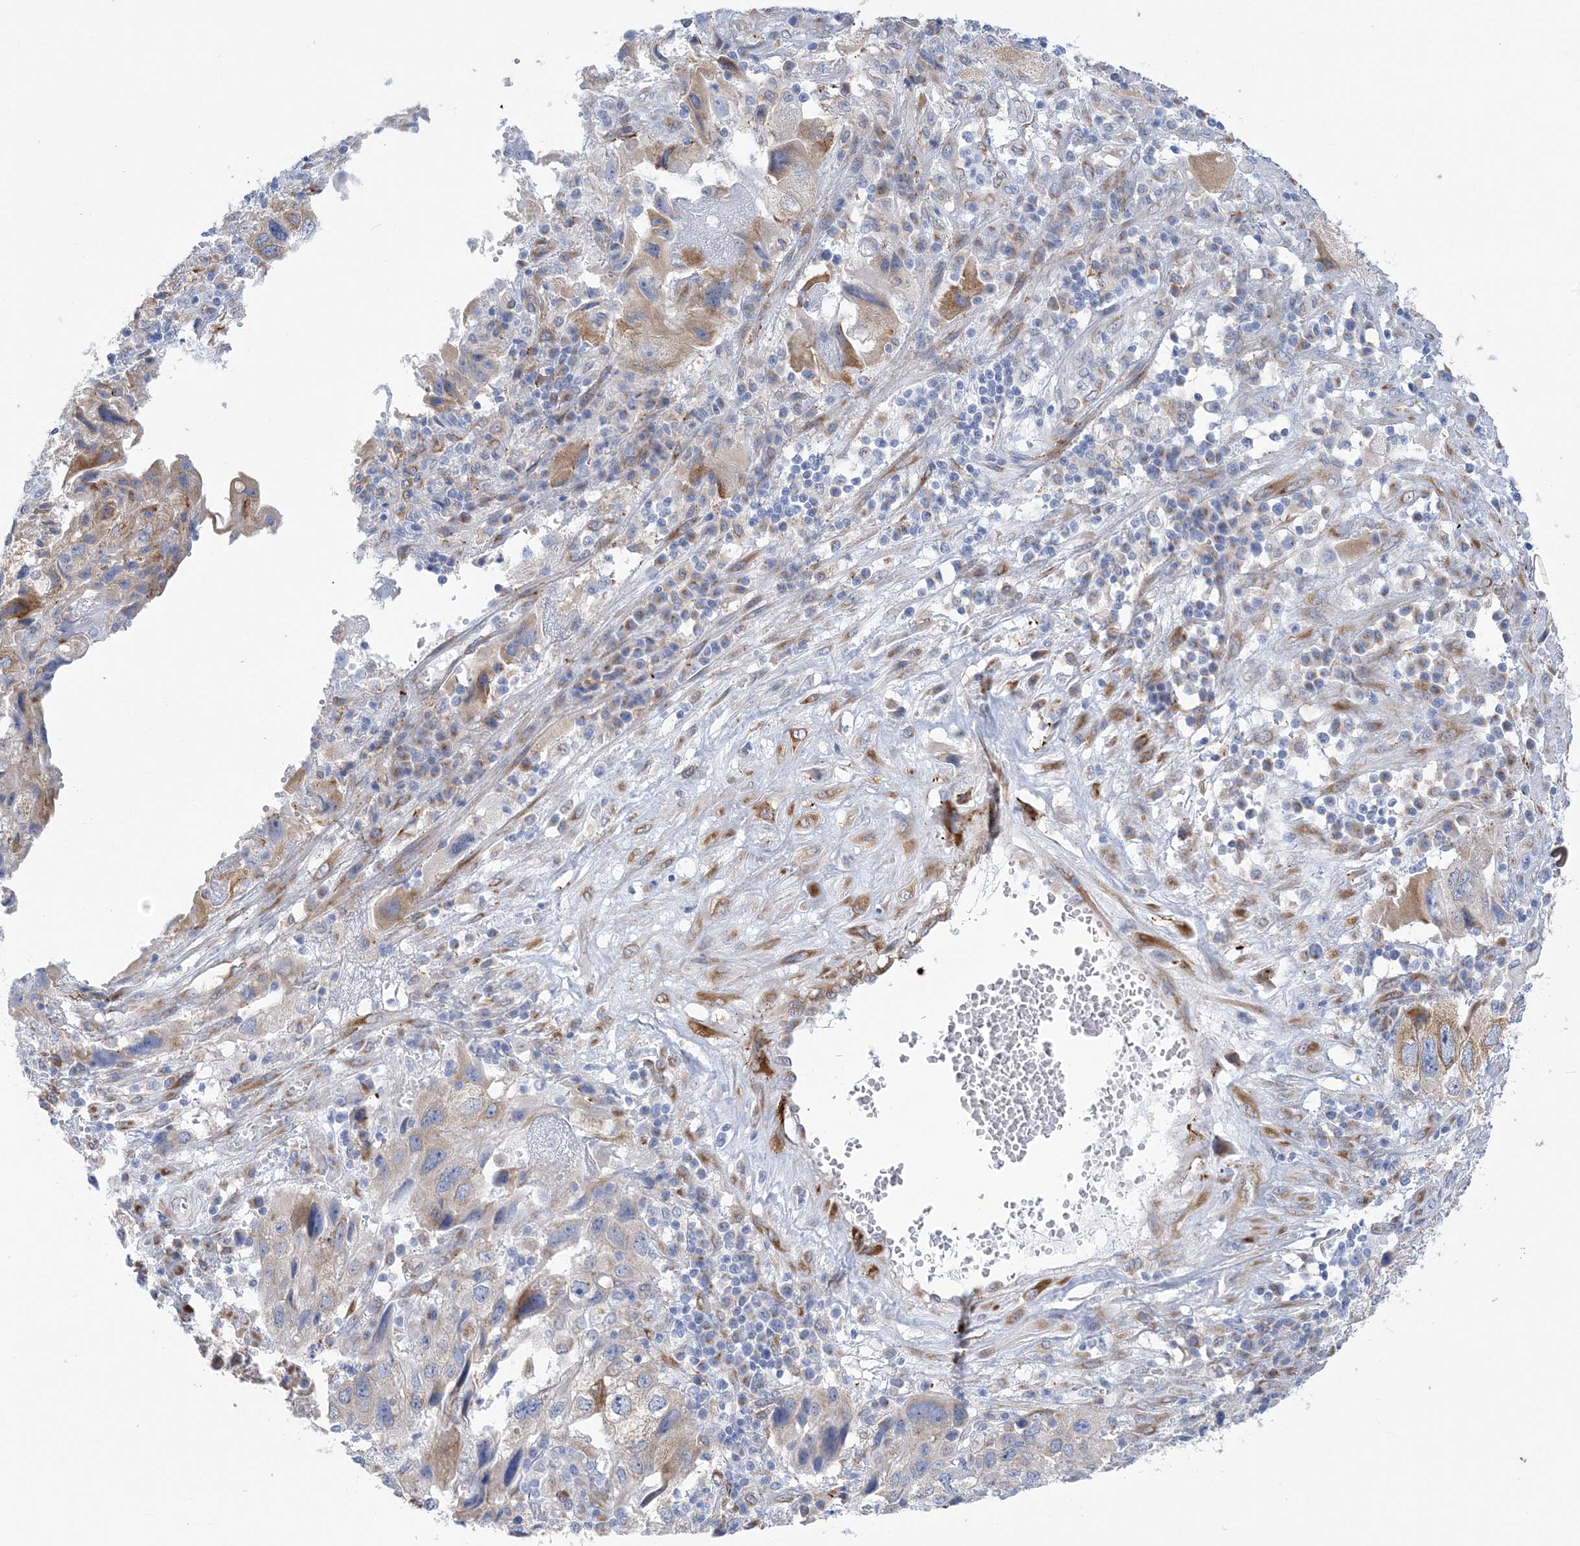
{"staining": {"intensity": "moderate", "quantity": "<25%", "location": "cytoplasmic/membranous"}, "tissue": "endometrial cancer", "cell_type": "Tumor cells", "image_type": "cancer", "snomed": [{"axis": "morphology", "description": "Adenocarcinoma, NOS"}, {"axis": "topography", "description": "Endometrium"}], "caption": "Tumor cells reveal low levels of moderate cytoplasmic/membranous expression in about <25% of cells in adenocarcinoma (endometrial). (DAB IHC with brightfield microscopy, high magnification).", "gene": "PLEKHG4B", "patient": {"sex": "female", "age": 49}}